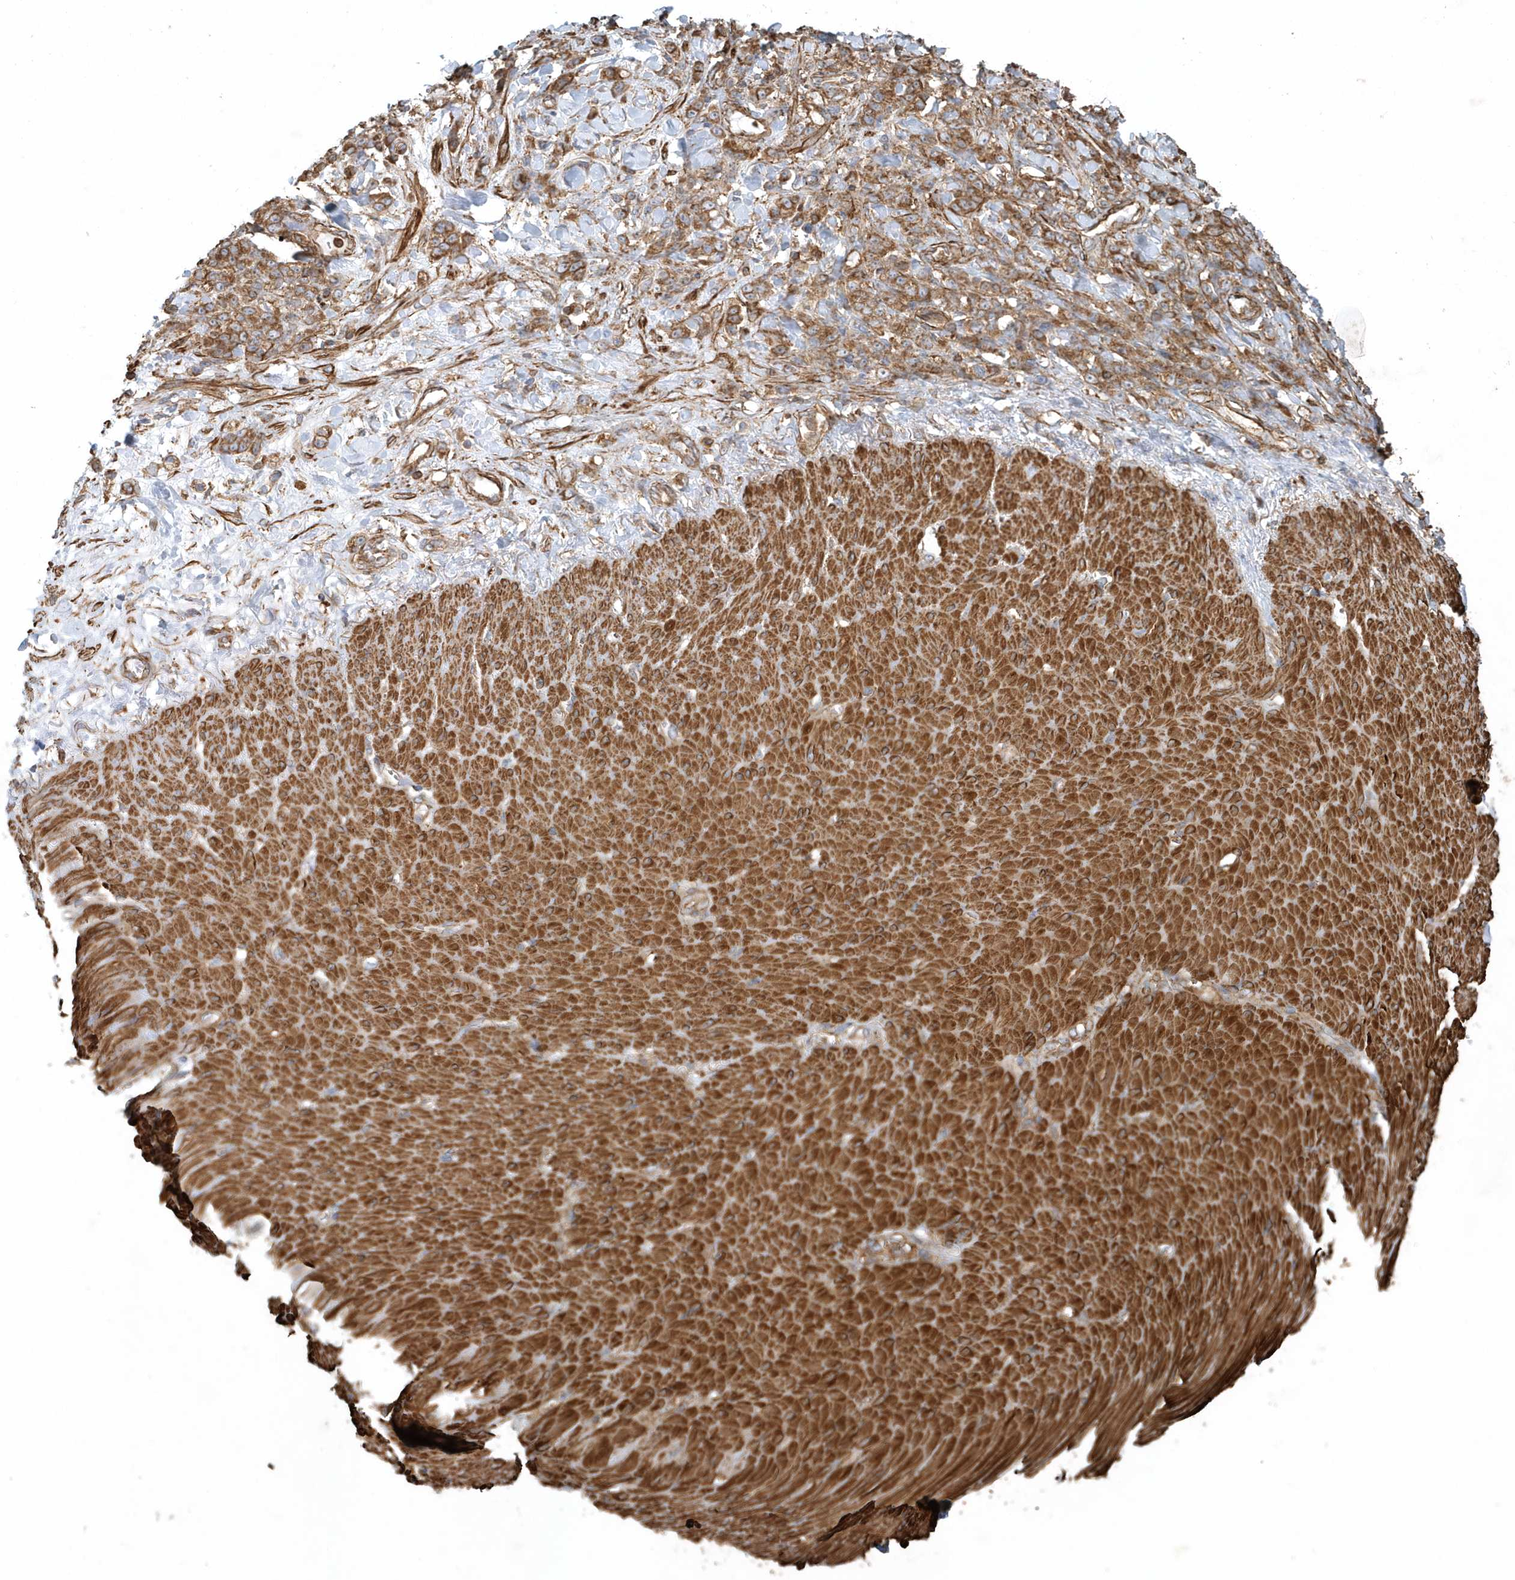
{"staining": {"intensity": "moderate", "quantity": ">75%", "location": "cytoplasmic/membranous"}, "tissue": "stomach cancer", "cell_type": "Tumor cells", "image_type": "cancer", "snomed": [{"axis": "morphology", "description": "Normal tissue, NOS"}, {"axis": "morphology", "description": "Adenocarcinoma, NOS"}, {"axis": "topography", "description": "Stomach"}], "caption": "Stomach cancer (adenocarcinoma) was stained to show a protein in brown. There is medium levels of moderate cytoplasmic/membranous positivity in about >75% of tumor cells.", "gene": "MMUT", "patient": {"sex": "male", "age": 82}}